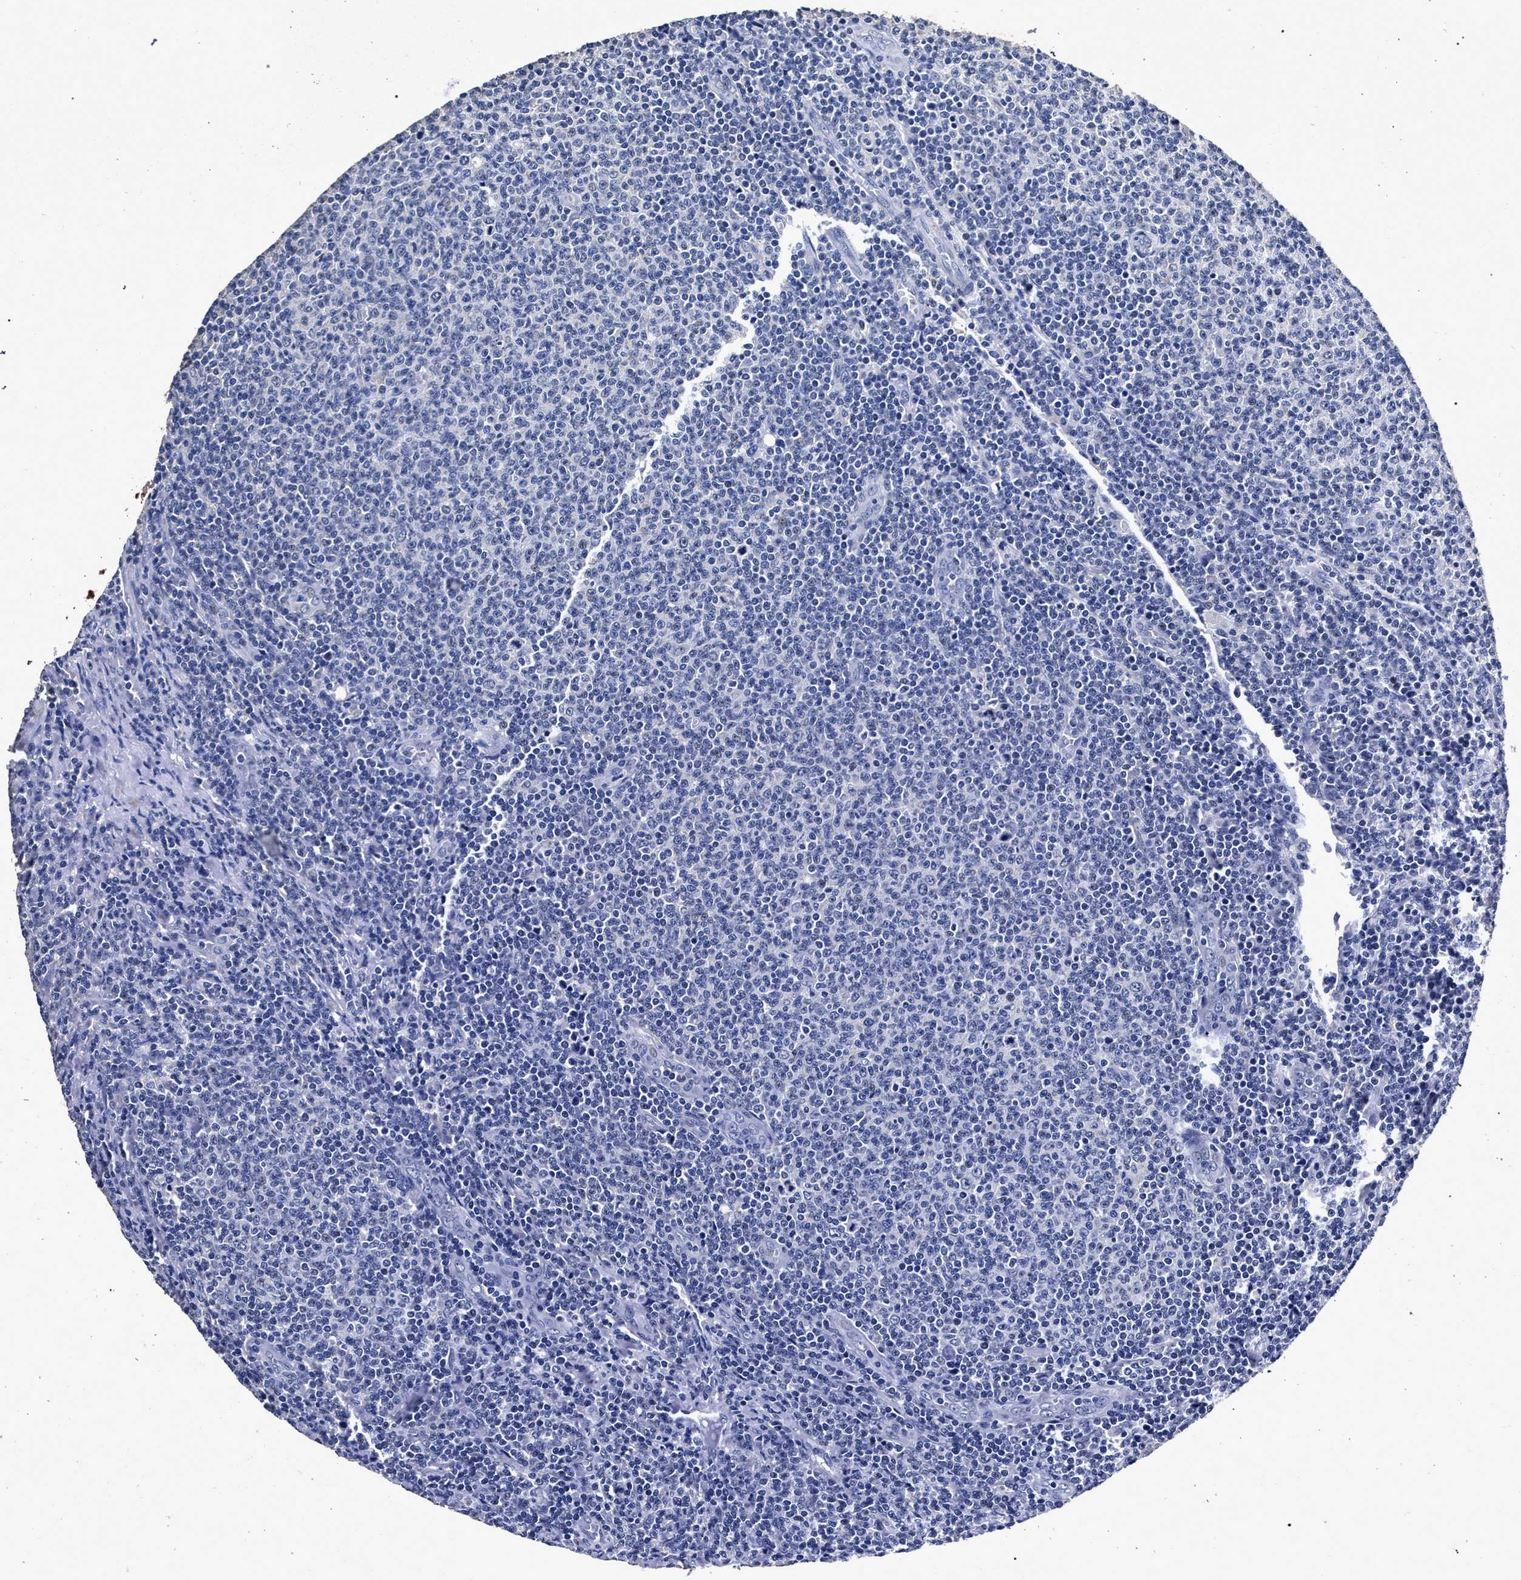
{"staining": {"intensity": "negative", "quantity": "none", "location": "none"}, "tissue": "lymphoma", "cell_type": "Tumor cells", "image_type": "cancer", "snomed": [{"axis": "morphology", "description": "Malignant lymphoma, non-Hodgkin's type, Low grade"}, {"axis": "topography", "description": "Lymph node"}], "caption": "High power microscopy photomicrograph of an immunohistochemistry (IHC) photomicrograph of lymphoma, revealing no significant positivity in tumor cells.", "gene": "ATP1A2", "patient": {"sex": "male", "age": 66}}